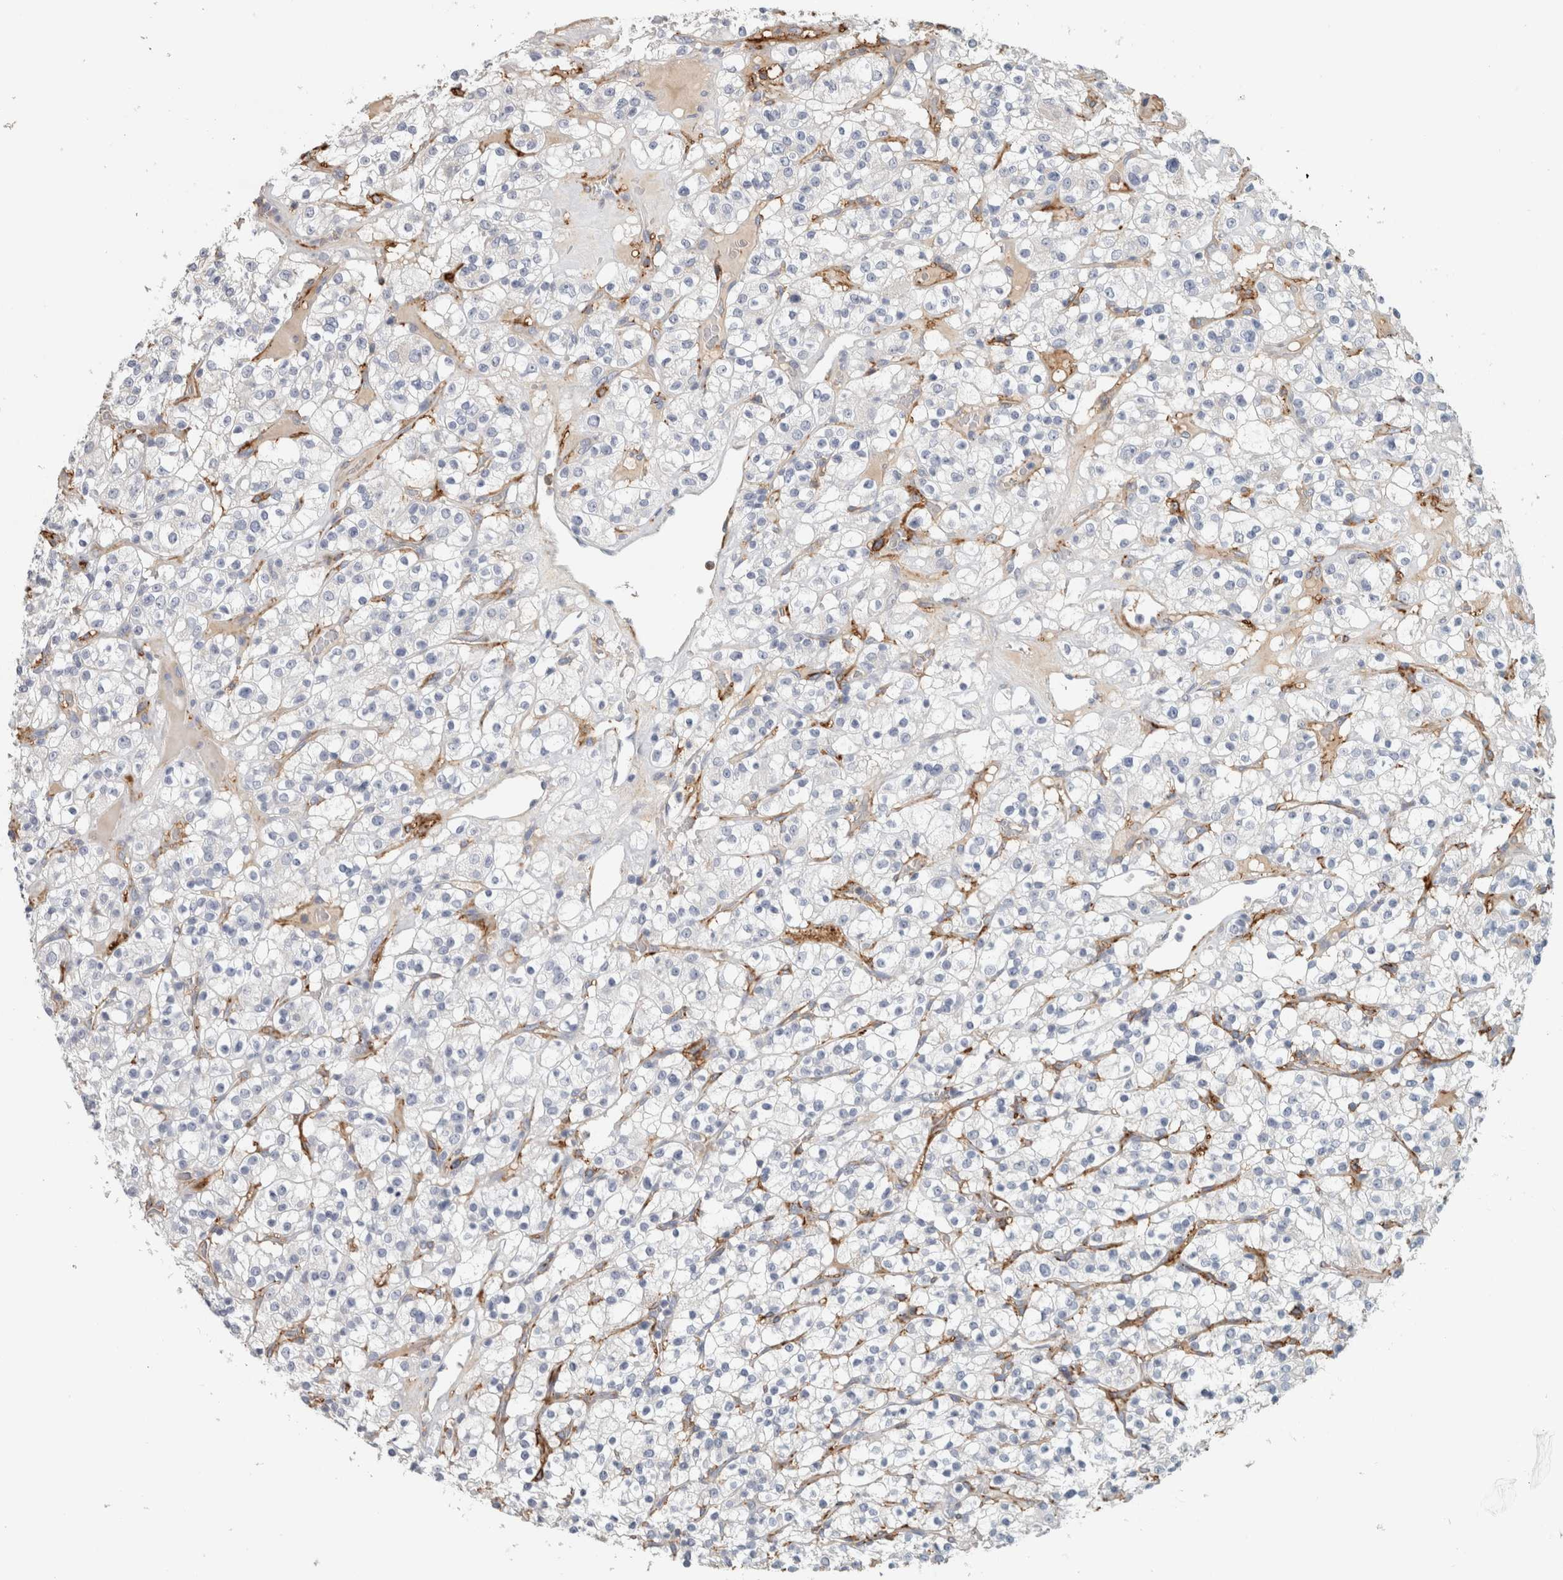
{"staining": {"intensity": "negative", "quantity": "none", "location": "none"}, "tissue": "renal cancer", "cell_type": "Tumor cells", "image_type": "cancer", "snomed": [{"axis": "morphology", "description": "Normal tissue, NOS"}, {"axis": "morphology", "description": "Adenocarcinoma, NOS"}, {"axis": "topography", "description": "Kidney"}], "caption": "This is a histopathology image of IHC staining of renal cancer, which shows no positivity in tumor cells.", "gene": "CD36", "patient": {"sex": "female", "age": 72}}